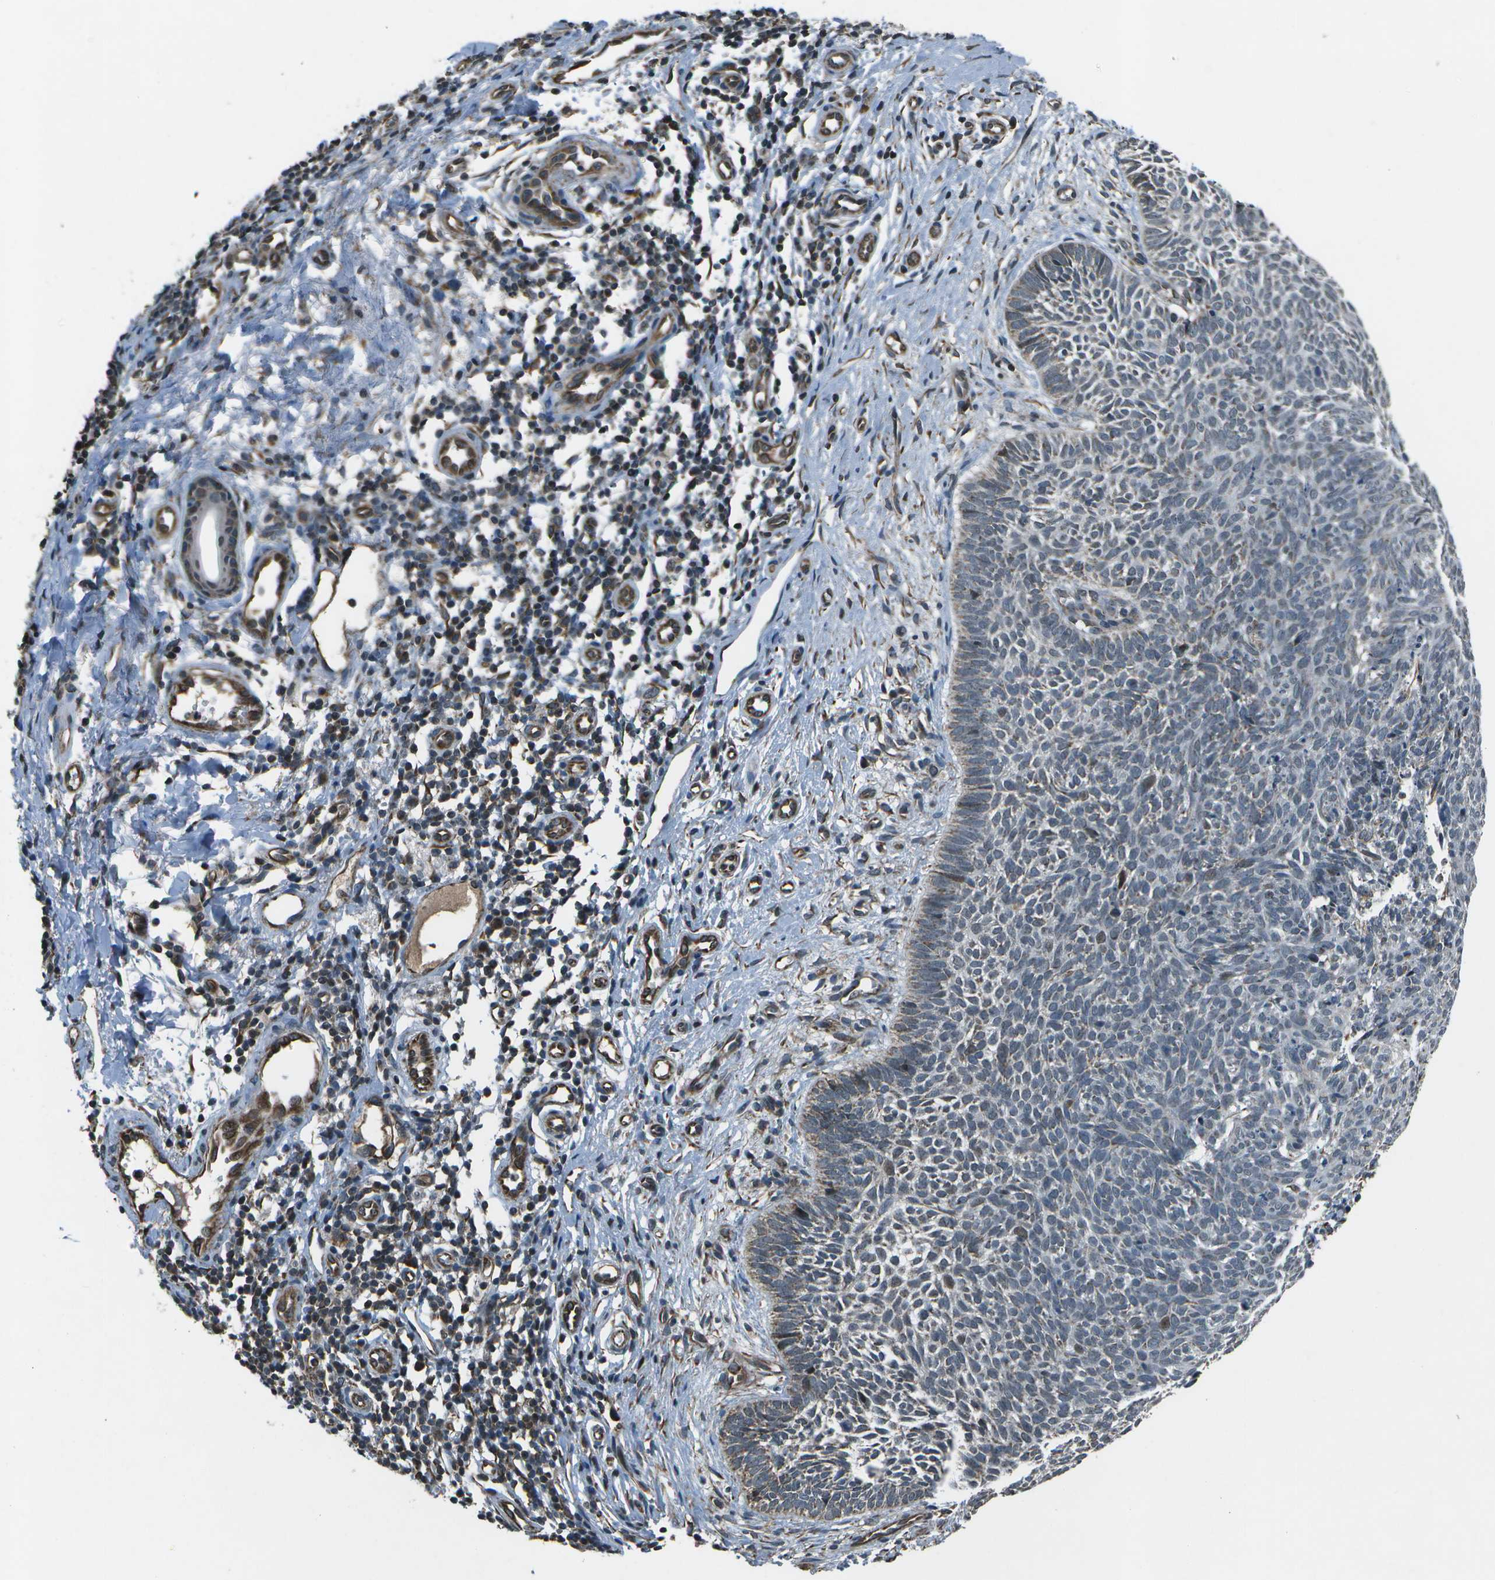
{"staining": {"intensity": "moderate", "quantity": "<25%", "location": "cytoplasmic/membranous"}, "tissue": "skin cancer", "cell_type": "Tumor cells", "image_type": "cancer", "snomed": [{"axis": "morphology", "description": "Basal cell carcinoma"}, {"axis": "topography", "description": "Skin"}], "caption": "This histopathology image demonstrates immunohistochemistry (IHC) staining of human skin cancer (basal cell carcinoma), with low moderate cytoplasmic/membranous positivity in about <25% of tumor cells.", "gene": "EIF2AK1", "patient": {"sex": "male", "age": 60}}